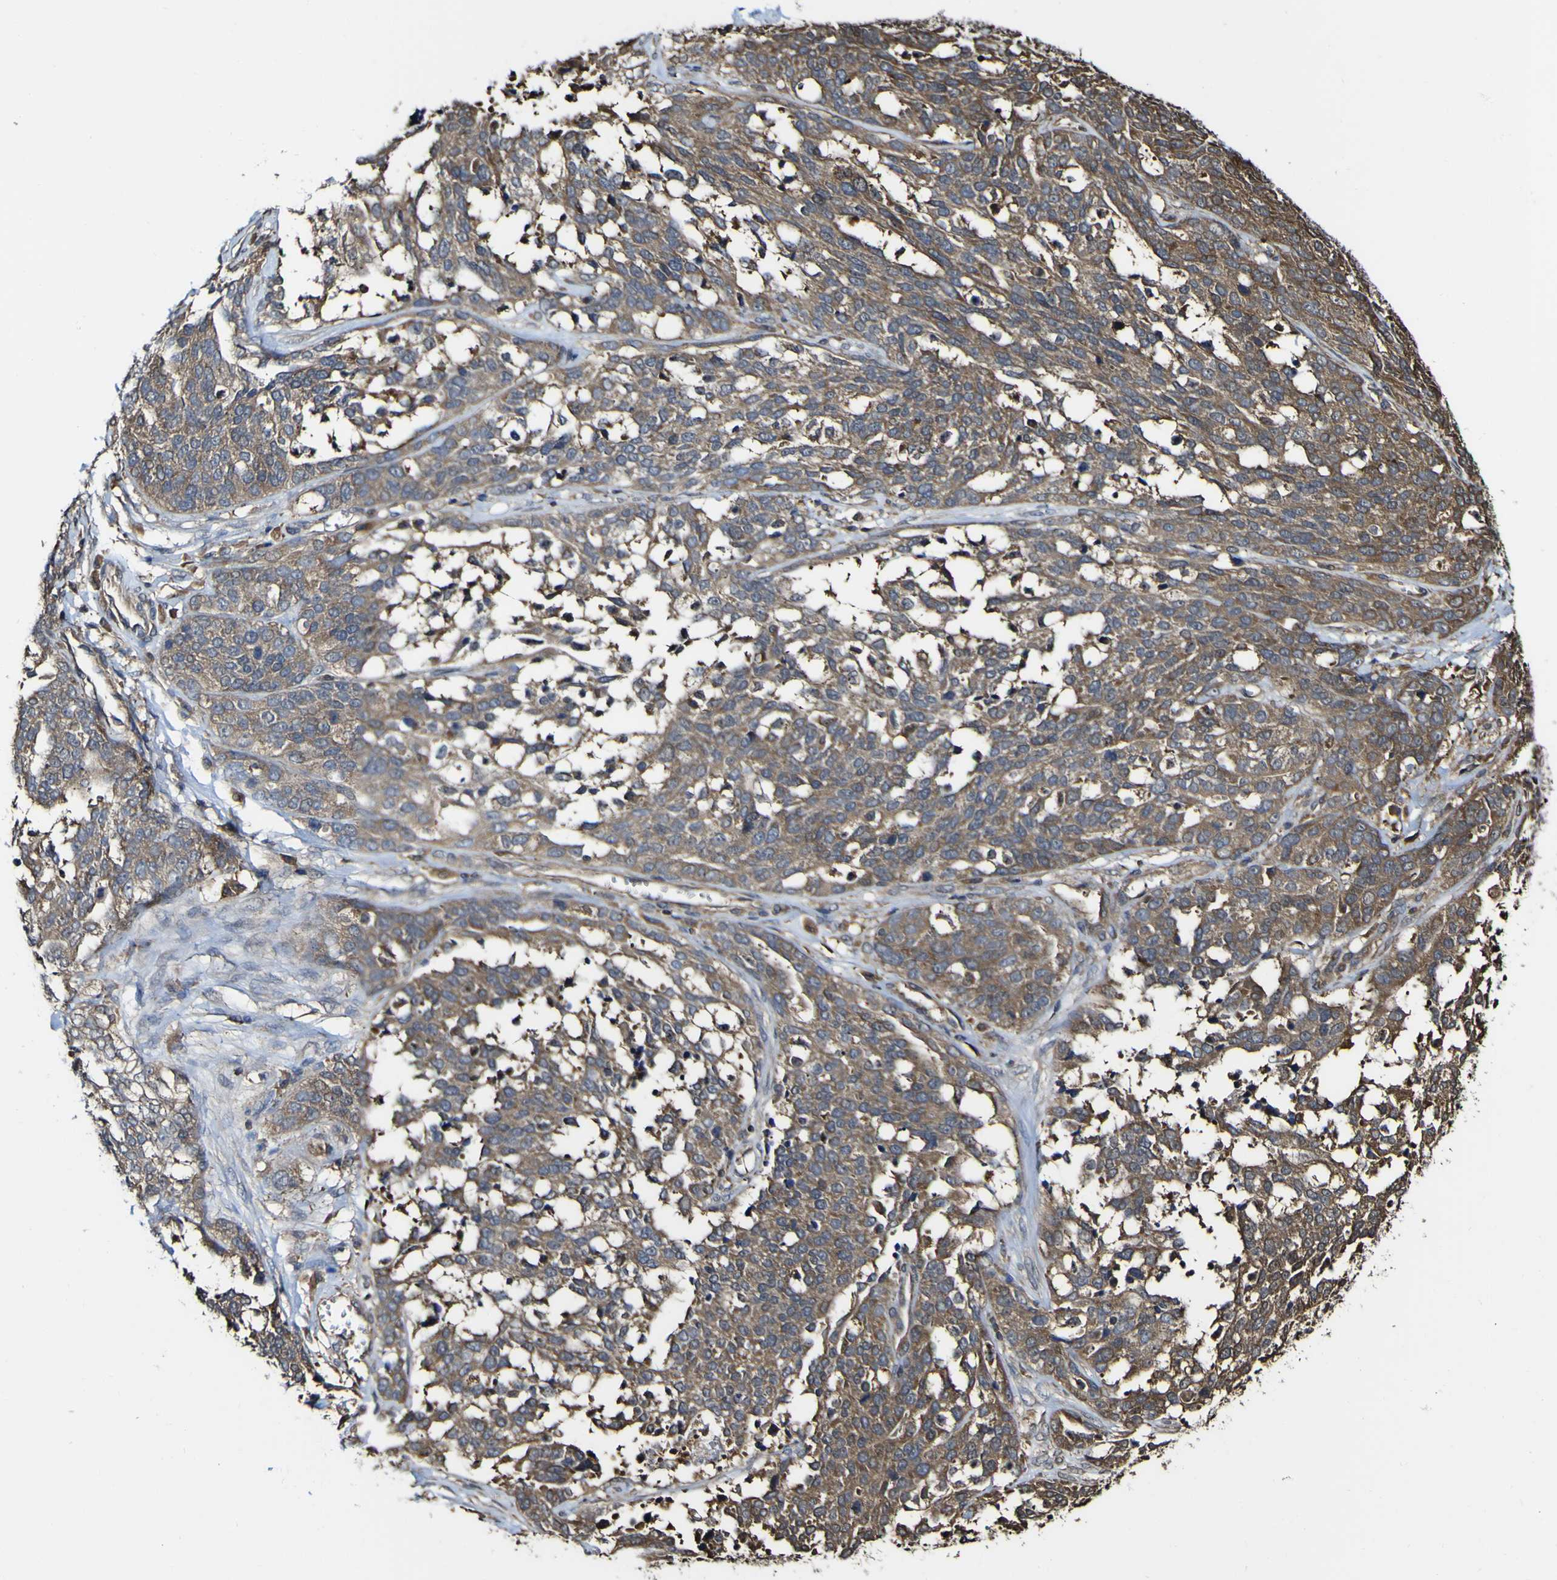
{"staining": {"intensity": "moderate", "quantity": ">75%", "location": "cytoplasmic/membranous"}, "tissue": "ovarian cancer", "cell_type": "Tumor cells", "image_type": "cancer", "snomed": [{"axis": "morphology", "description": "Cystadenocarcinoma, serous, NOS"}, {"axis": "topography", "description": "Ovary"}], "caption": "Brown immunohistochemical staining in human serous cystadenocarcinoma (ovarian) shows moderate cytoplasmic/membranous positivity in about >75% of tumor cells.", "gene": "PTPRR", "patient": {"sex": "female", "age": 44}}